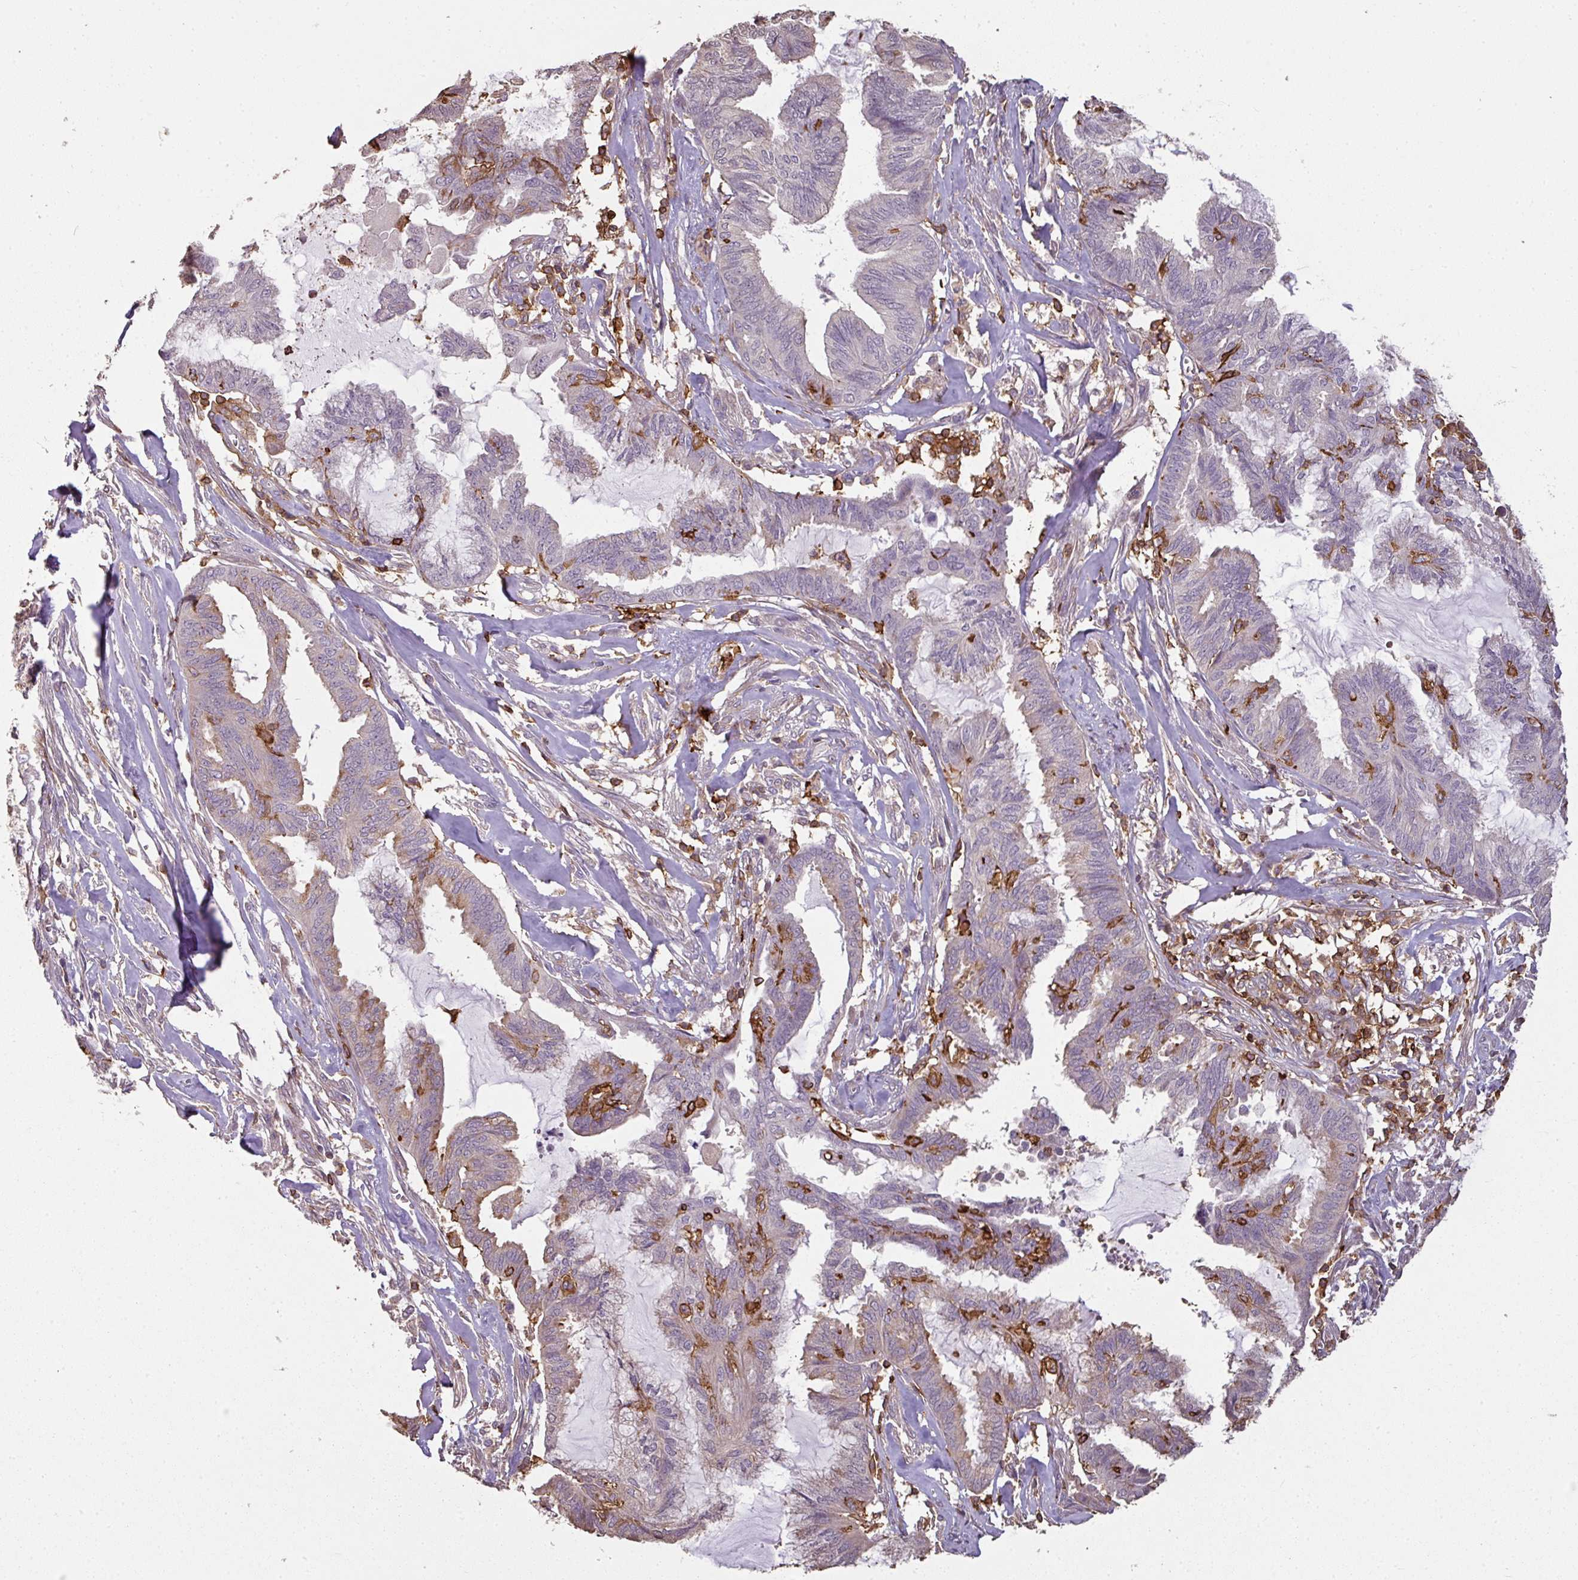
{"staining": {"intensity": "negative", "quantity": "none", "location": "none"}, "tissue": "endometrial cancer", "cell_type": "Tumor cells", "image_type": "cancer", "snomed": [{"axis": "morphology", "description": "Adenocarcinoma, NOS"}, {"axis": "topography", "description": "Endometrium"}], "caption": "This is a micrograph of IHC staining of endometrial adenocarcinoma, which shows no expression in tumor cells.", "gene": "OLFML2B", "patient": {"sex": "female", "age": 86}}